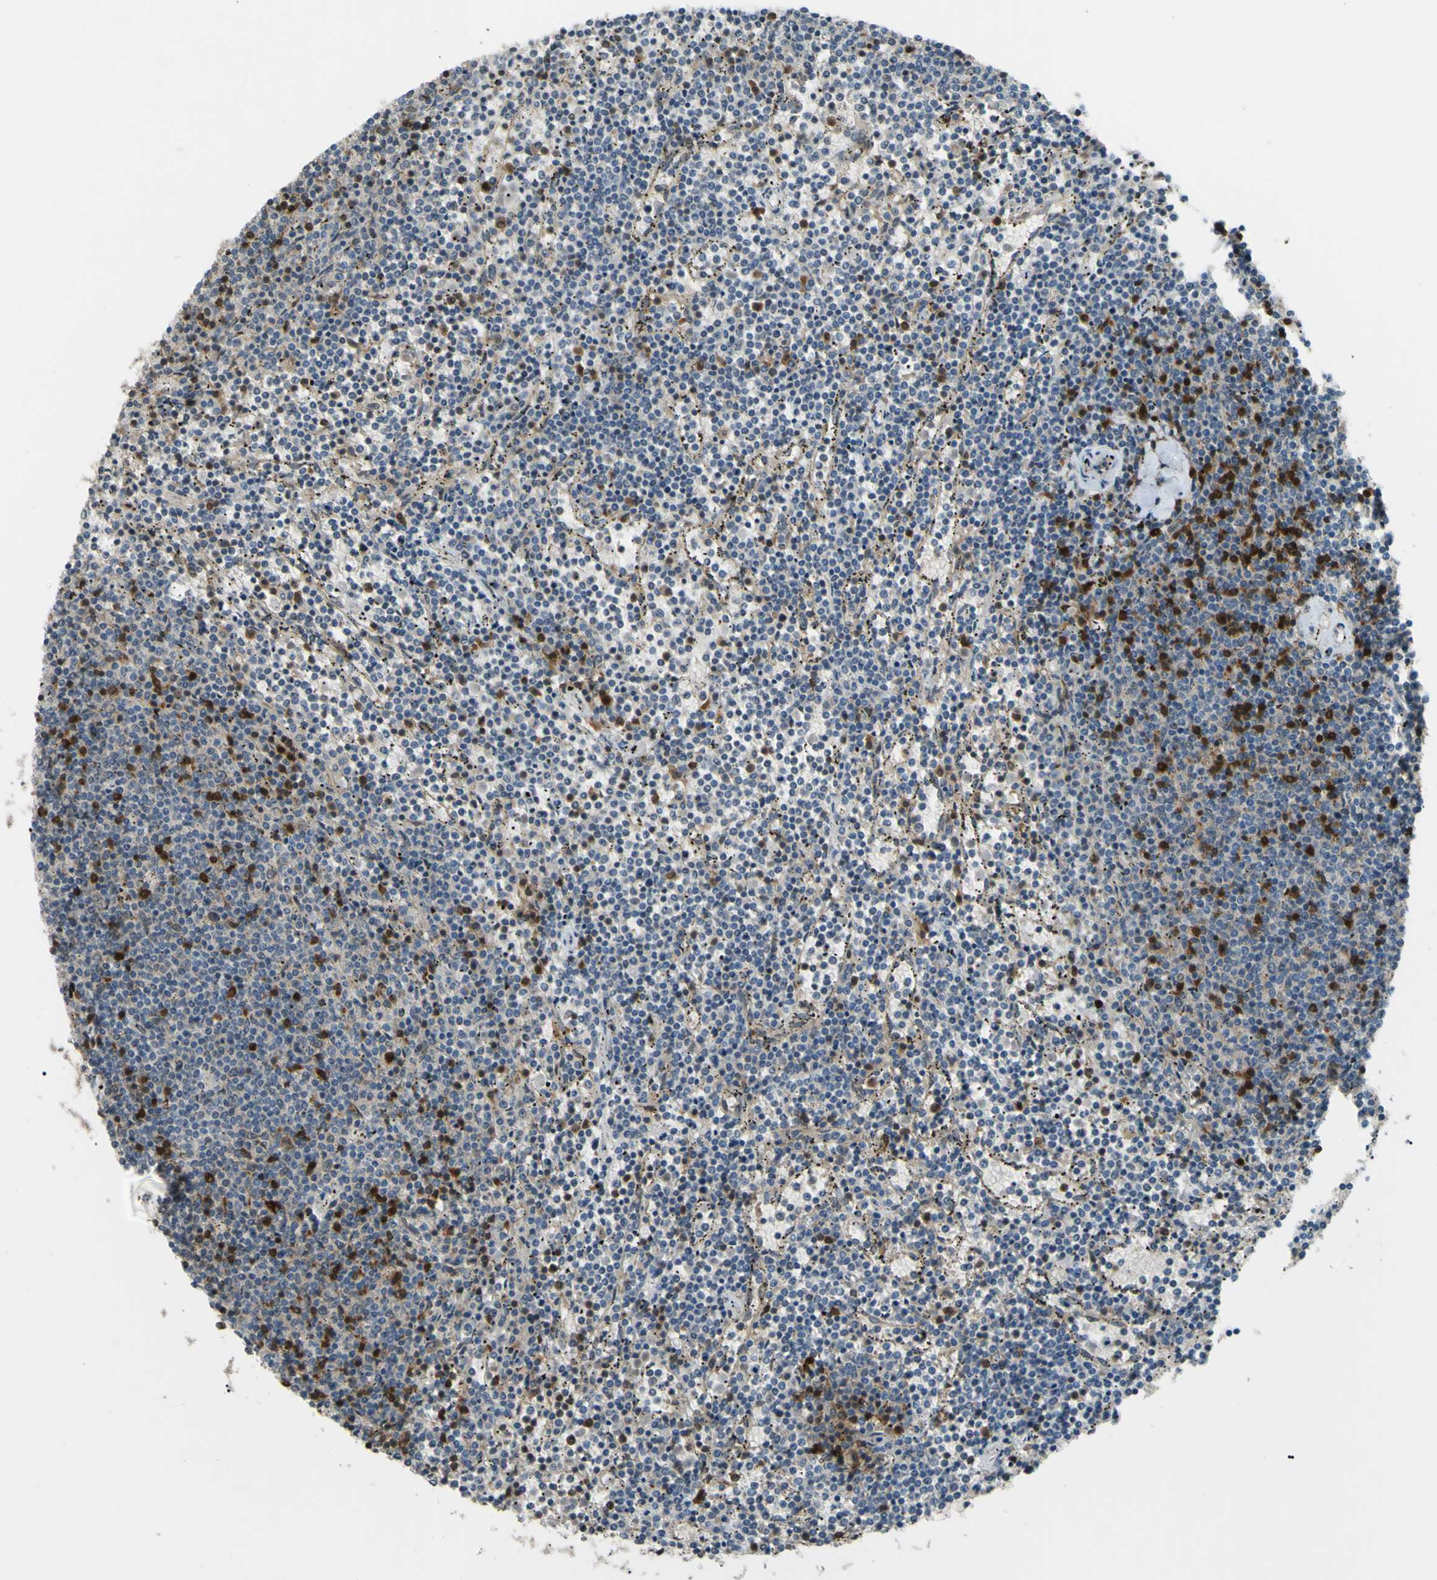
{"staining": {"intensity": "negative", "quantity": "none", "location": "none"}, "tissue": "lymphoma", "cell_type": "Tumor cells", "image_type": "cancer", "snomed": [{"axis": "morphology", "description": "Malignant lymphoma, non-Hodgkin's type, Low grade"}, {"axis": "topography", "description": "Spleen"}], "caption": "Immunohistochemical staining of human lymphoma displays no significant expression in tumor cells.", "gene": "FKBP5", "patient": {"sex": "female", "age": 50}}